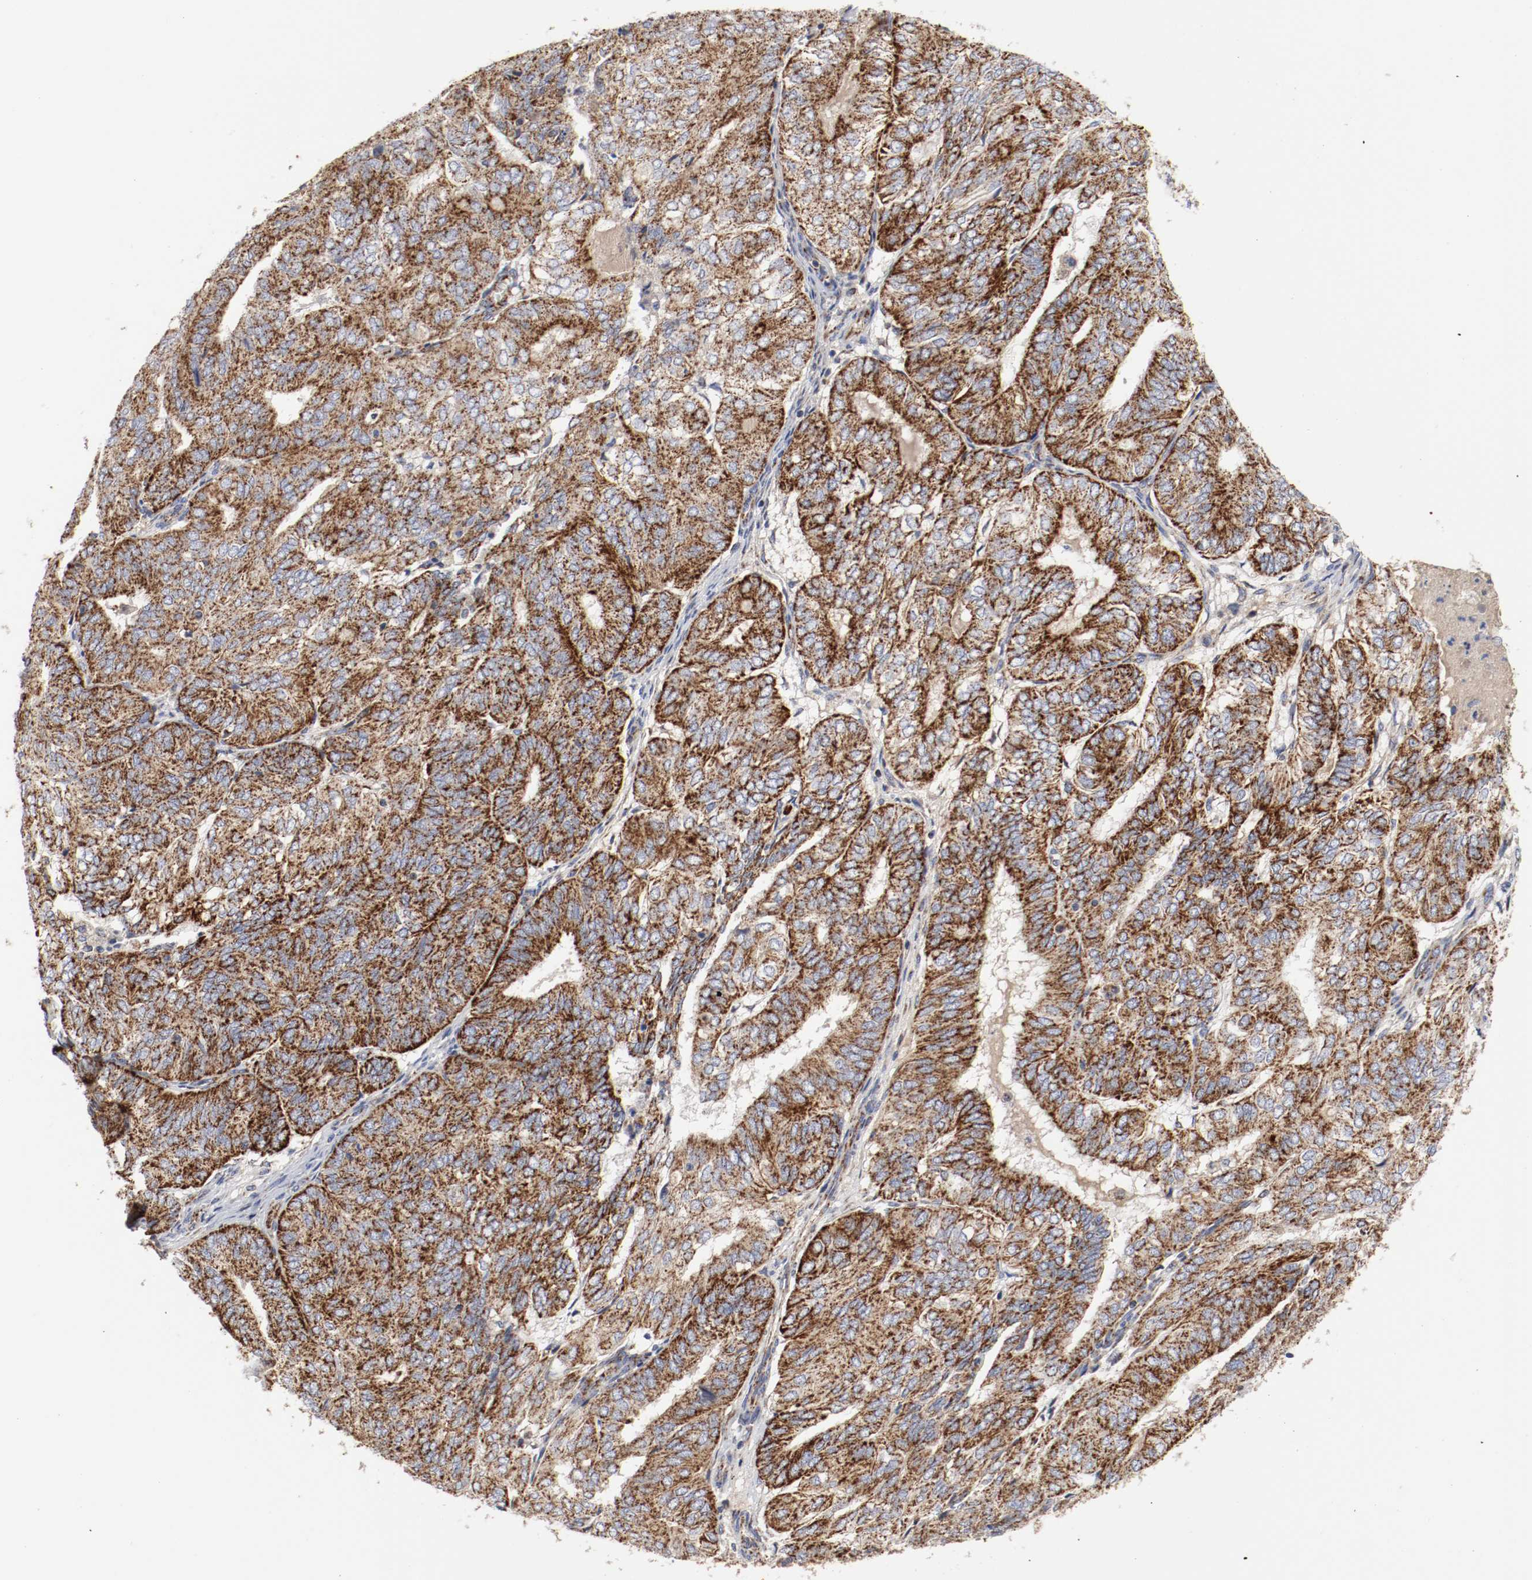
{"staining": {"intensity": "strong", "quantity": ">75%", "location": "cytoplasmic/membranous"}, "tissue": "endometrial cancer", "cell_type": "Tumor cells", "image_type": "cancer", "snomed": [{"axis": "morphology", "description": "Adenocarcinoma, NOS"}, {"axis": "topography", "description": "Uterus"}], "caption": "The image shows immunohistochemical staining of endometrial cancer. There is strong cytoplasmic/membranous expression is identified in about >75% of tumor cells.", "gene": "AFG3L2", "patient": {"sex": "female", "age": 60}}